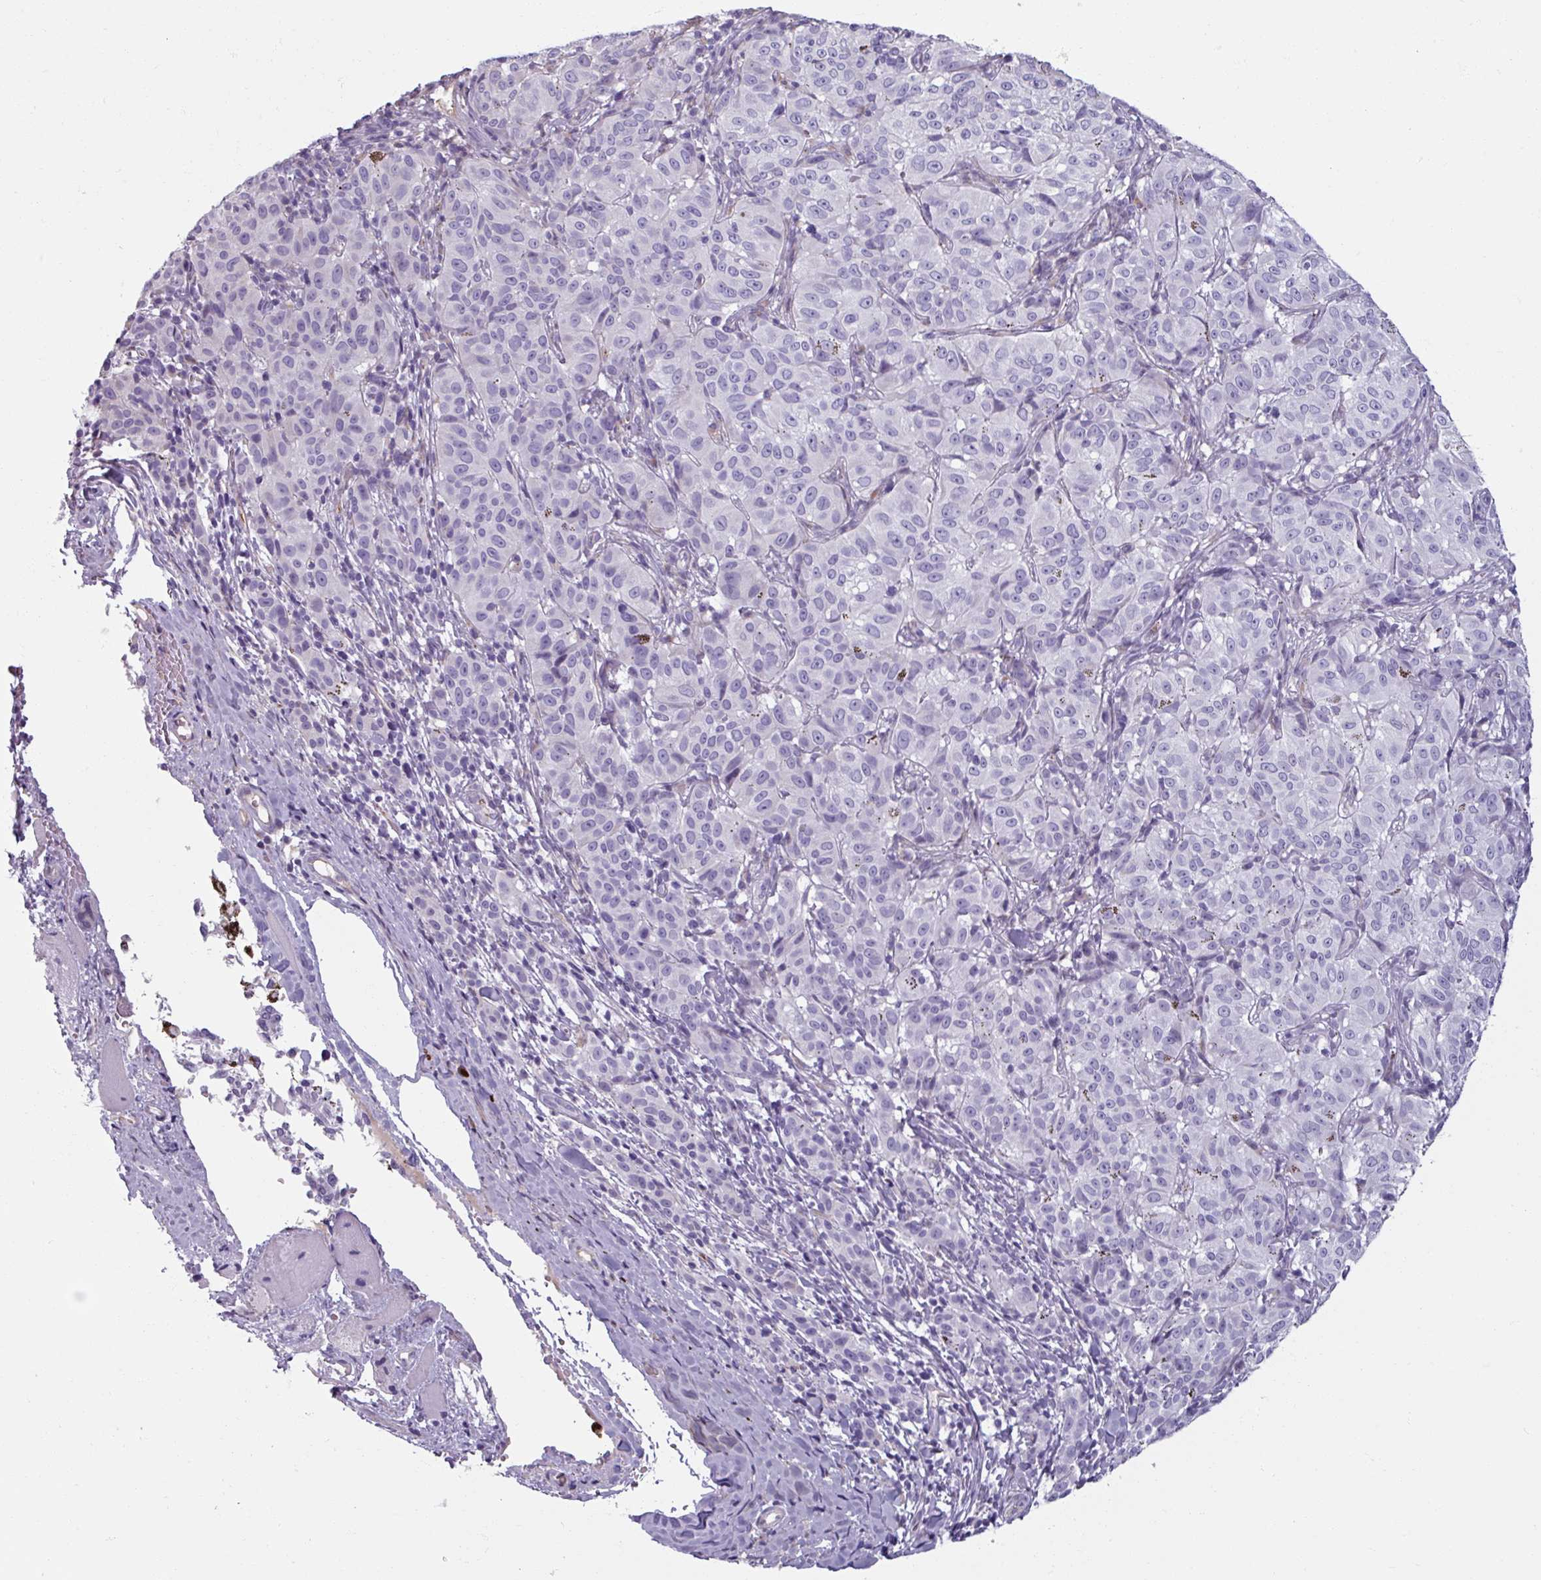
{"staining": {"intensity": "negative", "quantity": "none", "location": "none"}, "tissue": "melanoma", "cell_type": "Tumor cells", "image_type": "cancer", "snomed": [{"axis": "morphology", "description": "Malignant melanoma, NOS"}, {"axis": "topography", "description": "Skin"}], "caption": "Melanoma was stained to show a protein in brown. There is no significant staining in tumor cells. The staining is performed using DAB (3,3'-diaminobenzidine) brown chromogen with nuclei counter-stained in using hematoxylin.", "gene": "SPESP1", "patient": {"sex": "female", "age": 72}}